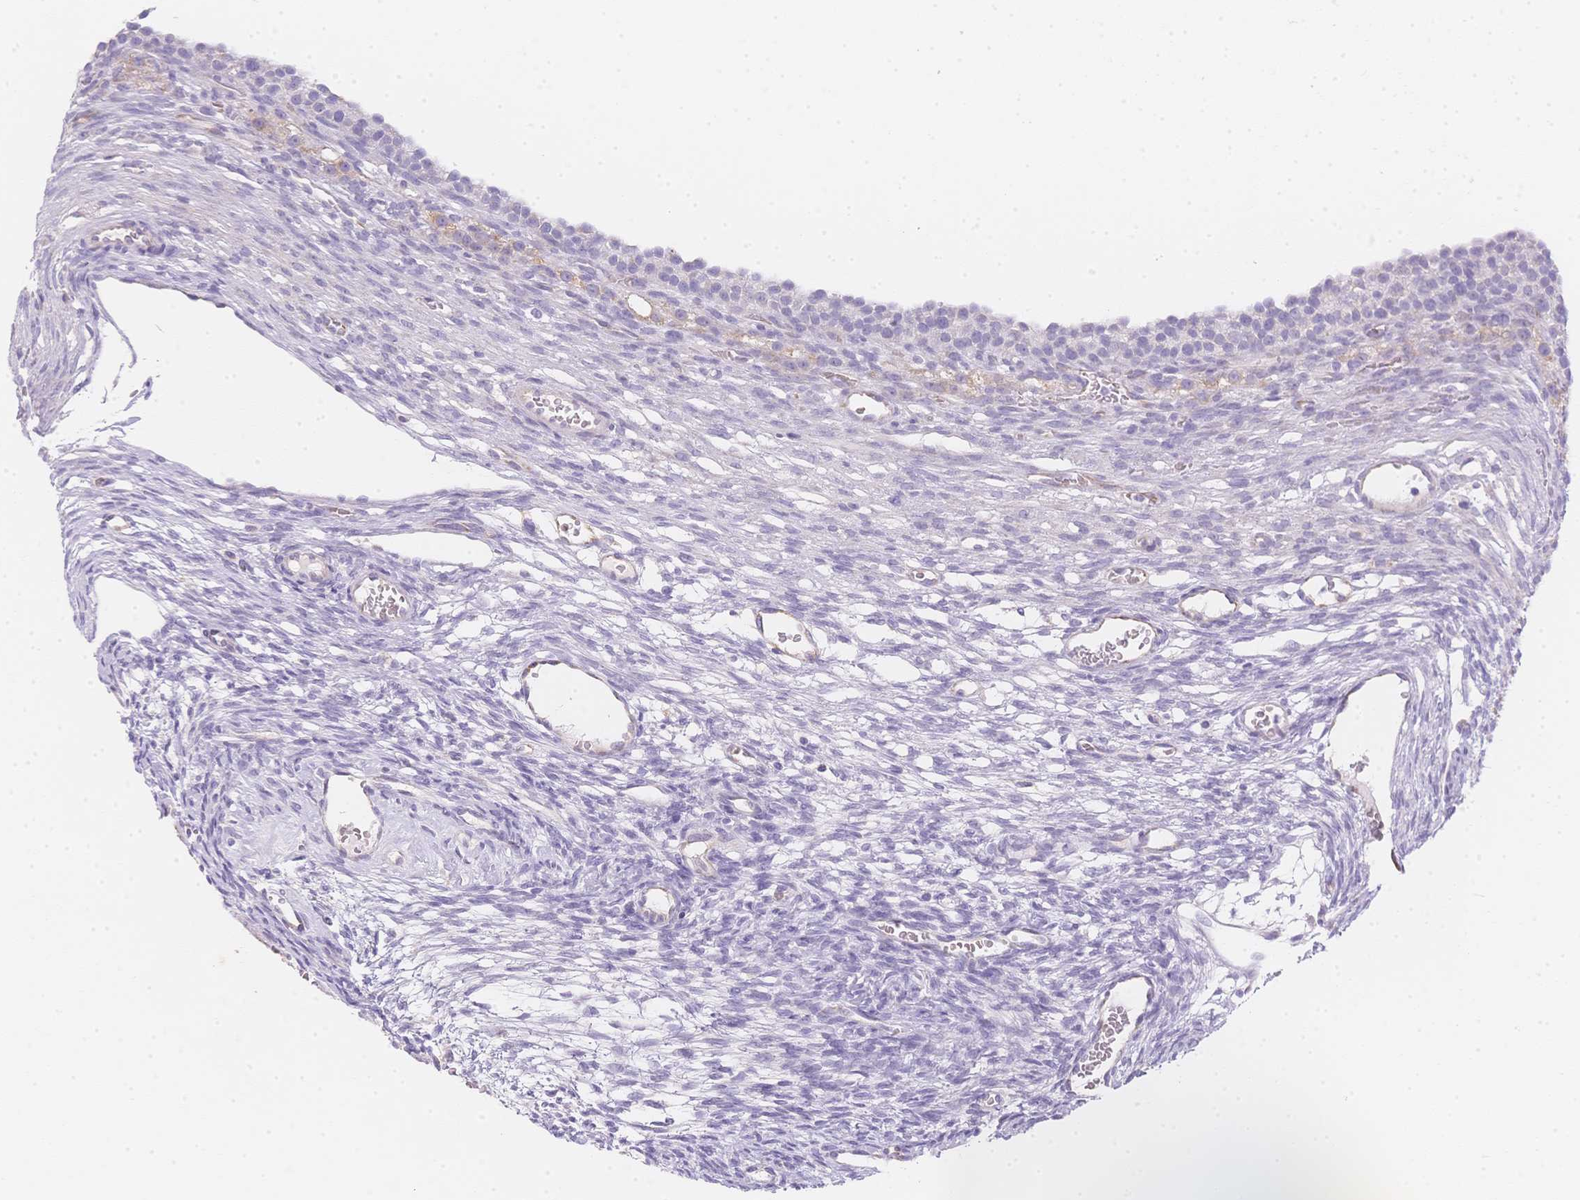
{"staining": {"intensity": "negative", "quantity": "none", "location": "none"}, "tissue": "ovary", "cell_type": "Follicle cells", "image_type": "normal", "snomed": [{"axis": "morphology", "description": "Normal tissue, NOS"}, {"axis": "topography", "description": "Ovary"}], "caption": "IHC of benign ovary exhibits no positivity in follicle cells.", "gene": "SMYD1", "patient": {"sex": "female", "age": 34}}